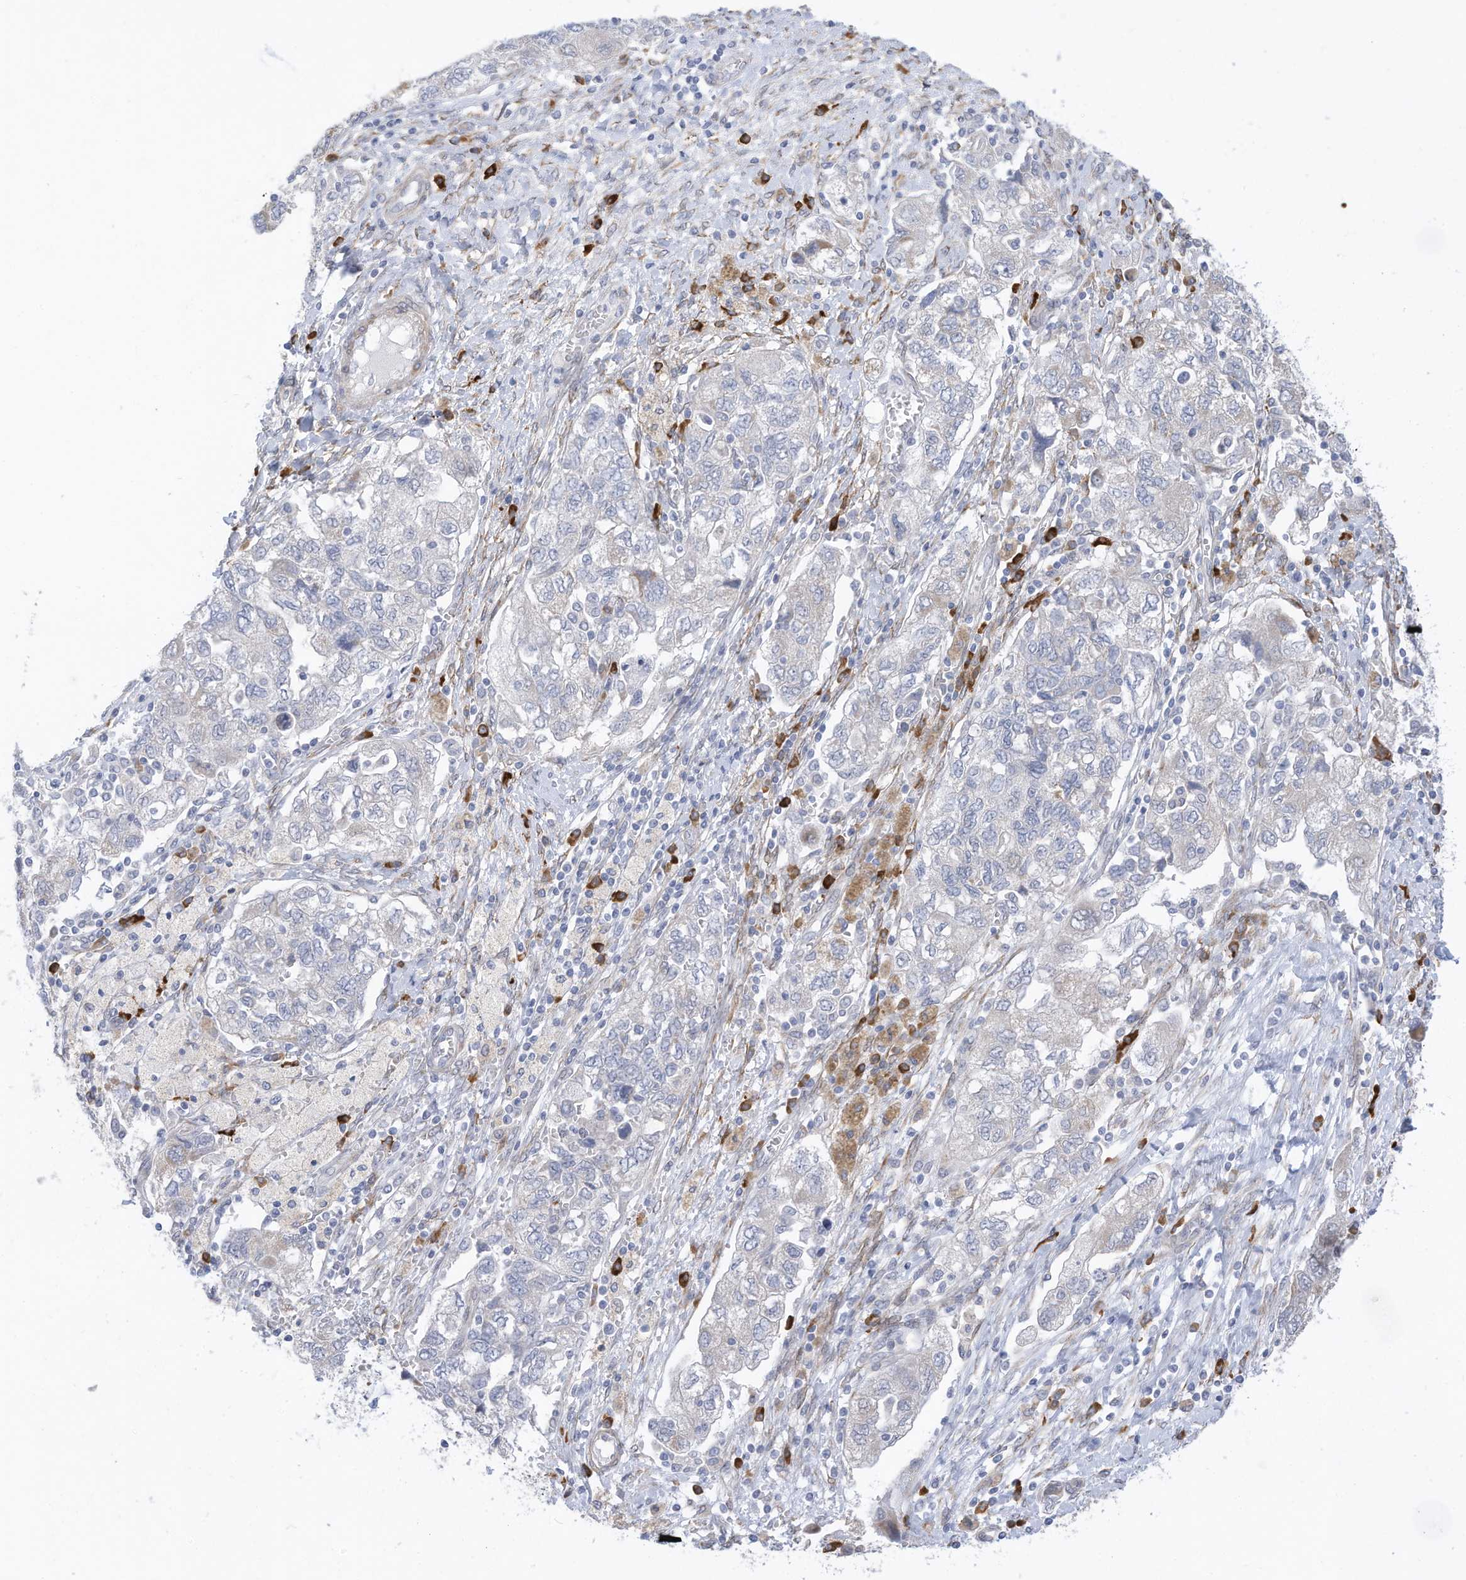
{"staining": {"intensity": "negative", "quantity": "none", "location": "none"}, "tissue": "ovarian cancer", "cell_type": "Tumor cells", "image_type": "cancer", "snomed": [{"axis": "morphology", "description": "Carcinoma, NOS"}, {"axis": "morphology", "description": "Cystadenocarcinoma, serous, NOS"}, {"axis": "topography", "description": "Ovary"}], "caption": "Immunohistochemistry image of neoplastic tissue: ovarian cancer (carcinoma) stained with DAB reveals no significant protein positivity in tumor cells. The staining was performed using DAB (3,3'-diaminobenzidine) to visualize the protein expression in brown, while the nuclei were stained in blue with hematoxylin (Magnification: 20x).", "gene": "ZNF292", "patient": {"sex": "female", "age": 69}}